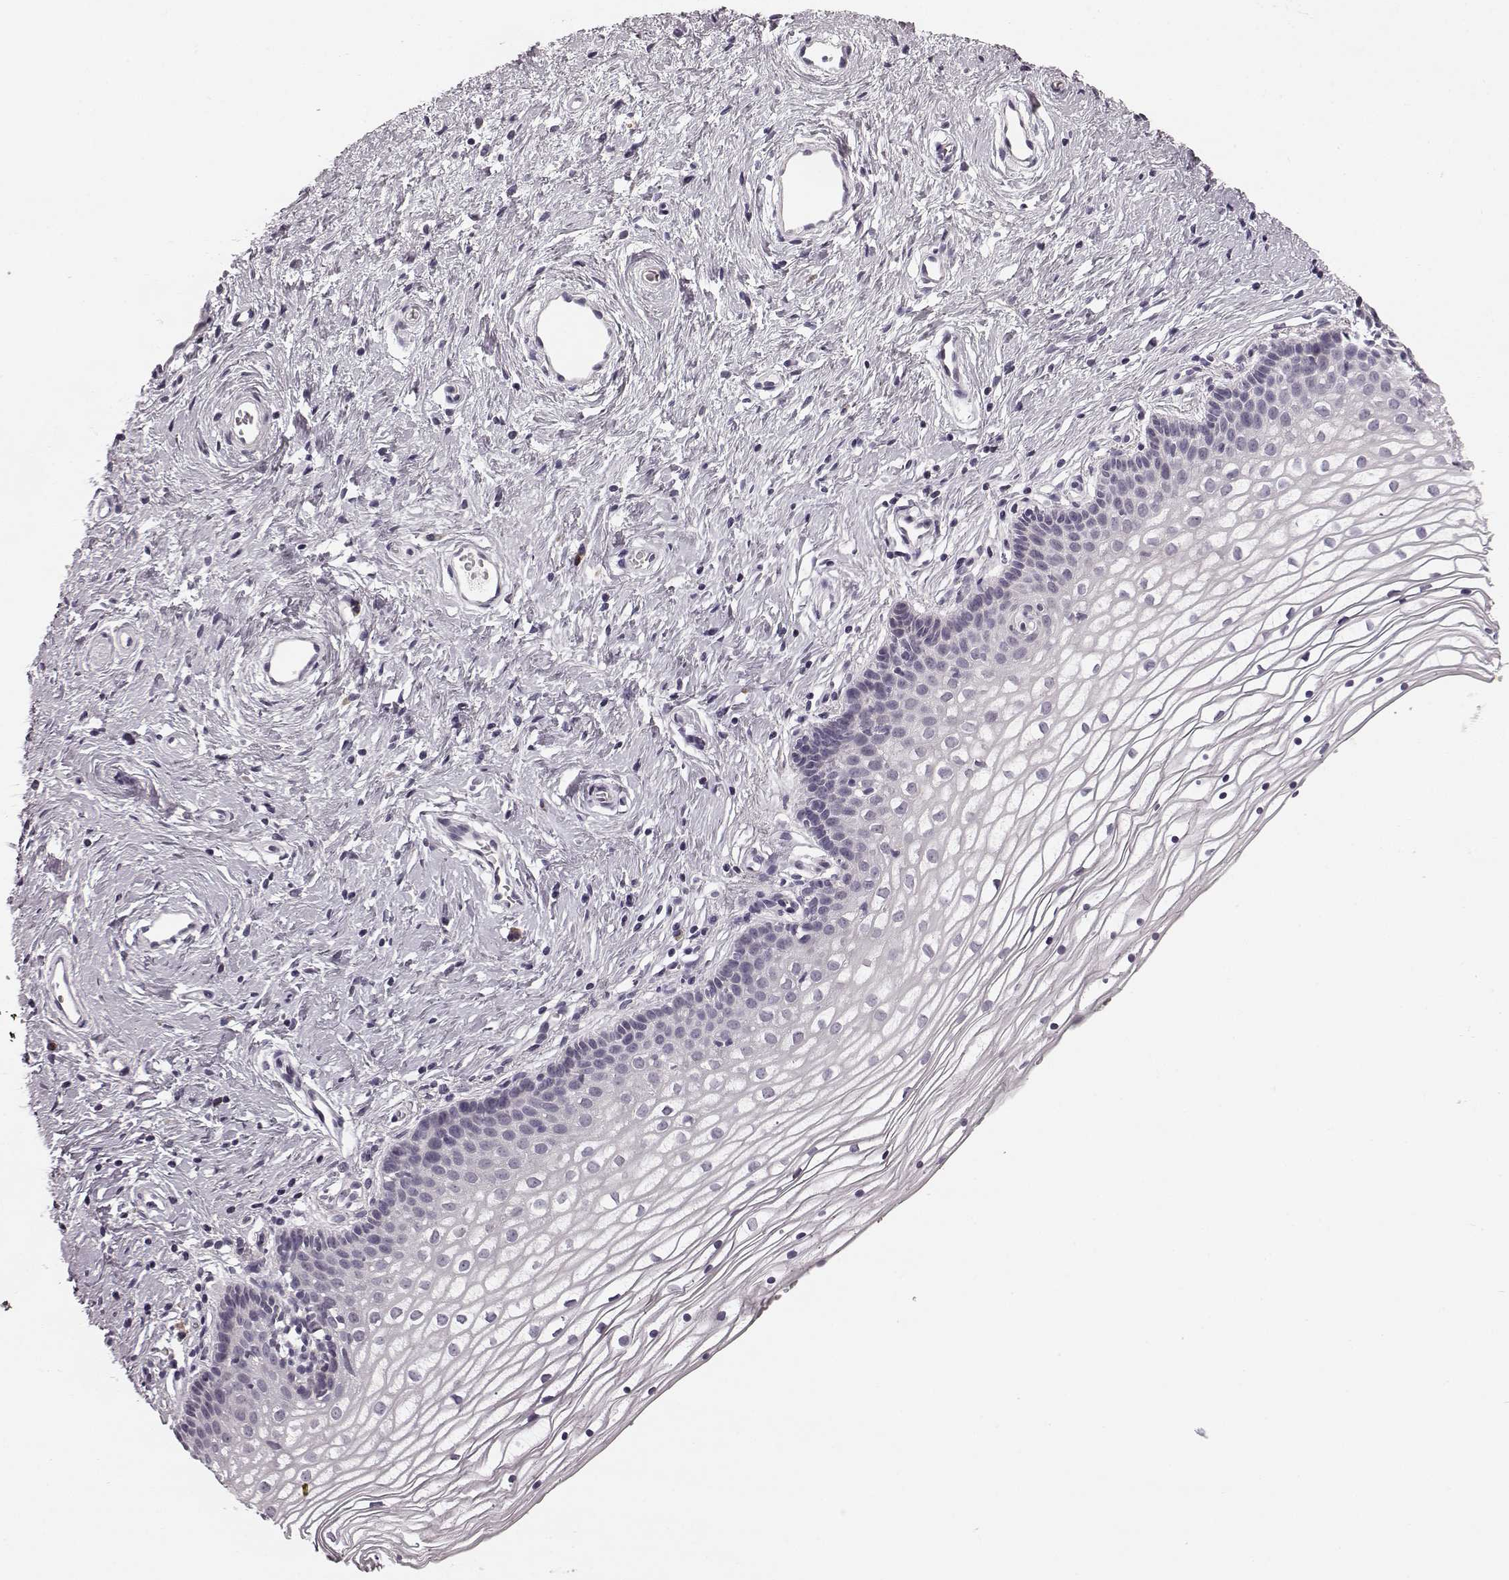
{"staining": {"intensity": "negative", "quantity": "none", "location": "none"}, "tissue": "vagina", "cell_type": "Squamous epithelial cells", "image_type": "normal", "snomed": [{"axis": "morphology", "description": "Normal tissue, NOS"}, {"axis": "topography", "description": "Vagina"}], "caption": "High magnification brightfield microscopy of unremarkable vagina stained with DAB (brown) and counterstained with hematoxylin (blue): squamous epithelial cells show no significant staining.", "gene": "FAM234B", "patient": {"sex": "female", "age": 36}}